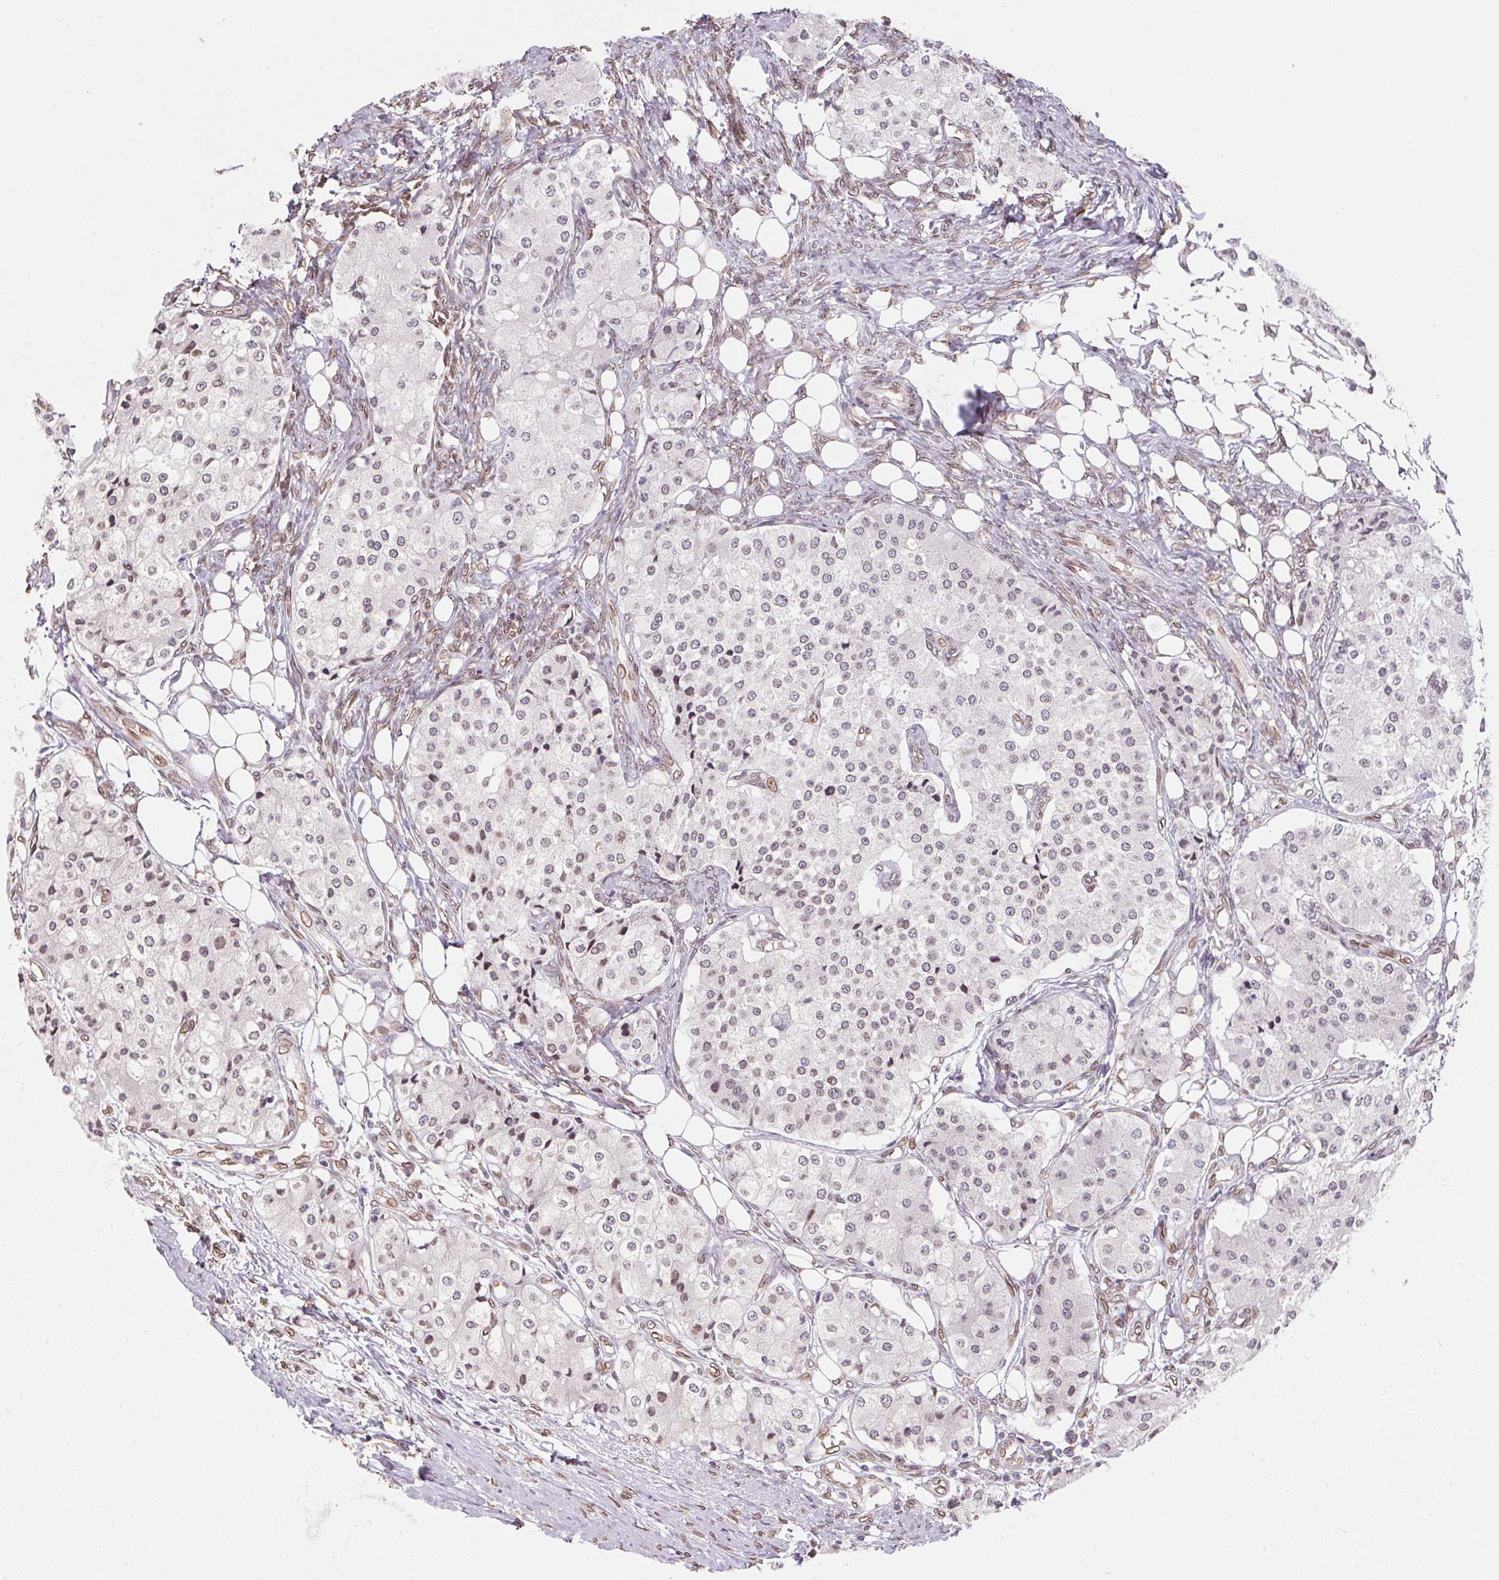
{"staining": {"intensity": "weak", "quantity": "25%-75%", "location": "nuclear"}, "tissue": "carcinoid", "cell_type": "Tumor cells", "image_type": "cancer", "snomed": [{"axis": "morphology", "description": "Carcinoid, malignant, NOS"}, {"axis": "topography", "description": "Colon"}], "caption": "Immunohistochemistry (IHC) histopathology image of malignant carcinoid stained for a protein (brown), which shows low levels of weak nuclear positivity in approximately 25%-75% of tumor cells.", "gene": "TMEM175", "patient": {"sex": "female", "age": 52}}